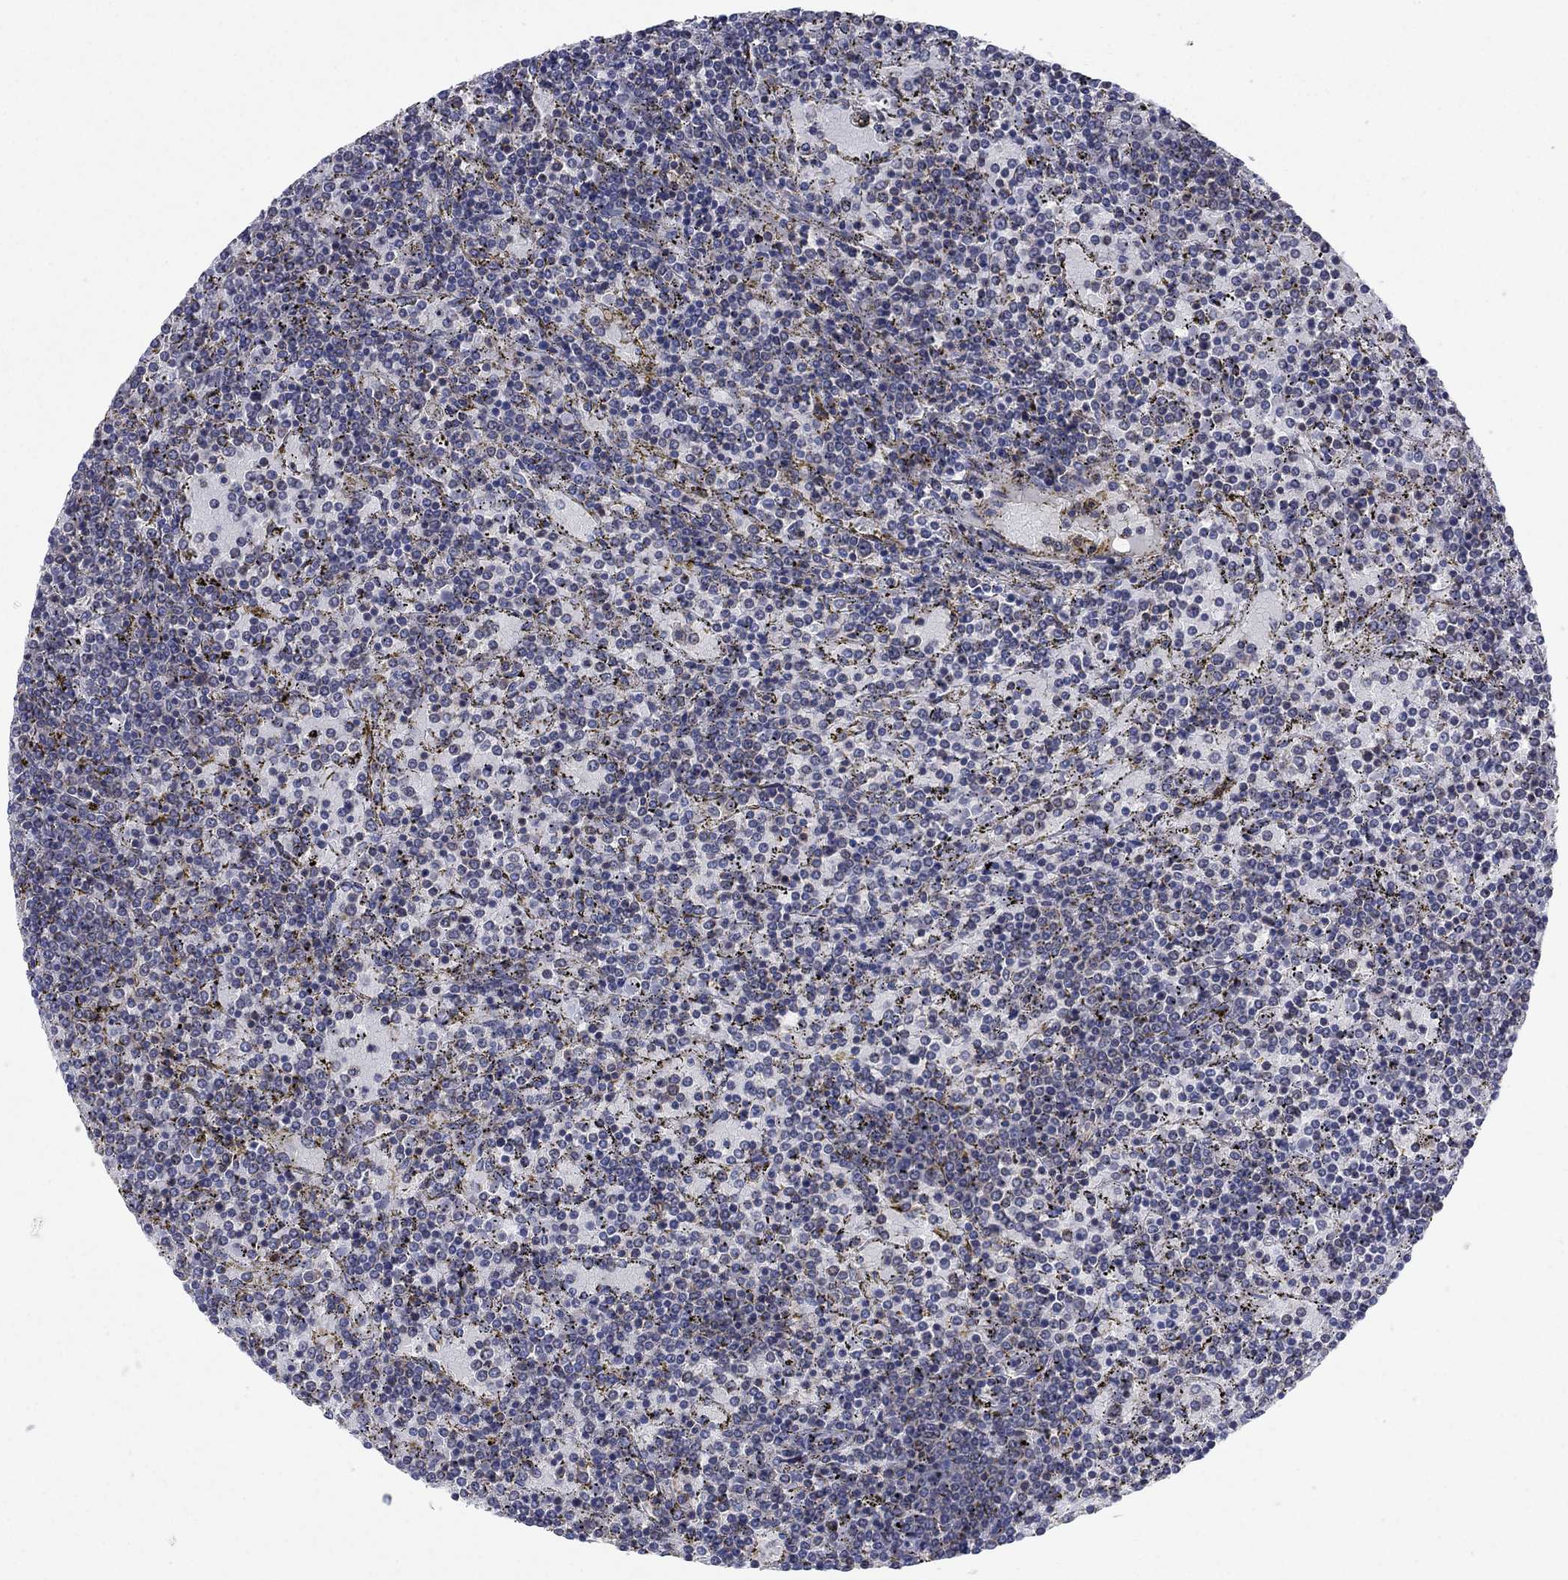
{"staining": {"intensity": "negative", "quantity": "none", "location": "none"}, "tissue": "lymphoma", "cell_type": "Tumor cells", "image_type": "cancer", "snomed": [{"axis": "morphology", "description": "Malignant lymphoma, non-Hodgkin's type, Low grade"}, {"axis": "topography", "description": "Spleen"}], "caption": "DAB immunohistochemical staining of human malignant lymphoma, non-Hodgkin's type (low-grade) shows no significant positivity in tumor cells.", "gene": "PVR", "patient": {"sex": "female", "age": 77}}